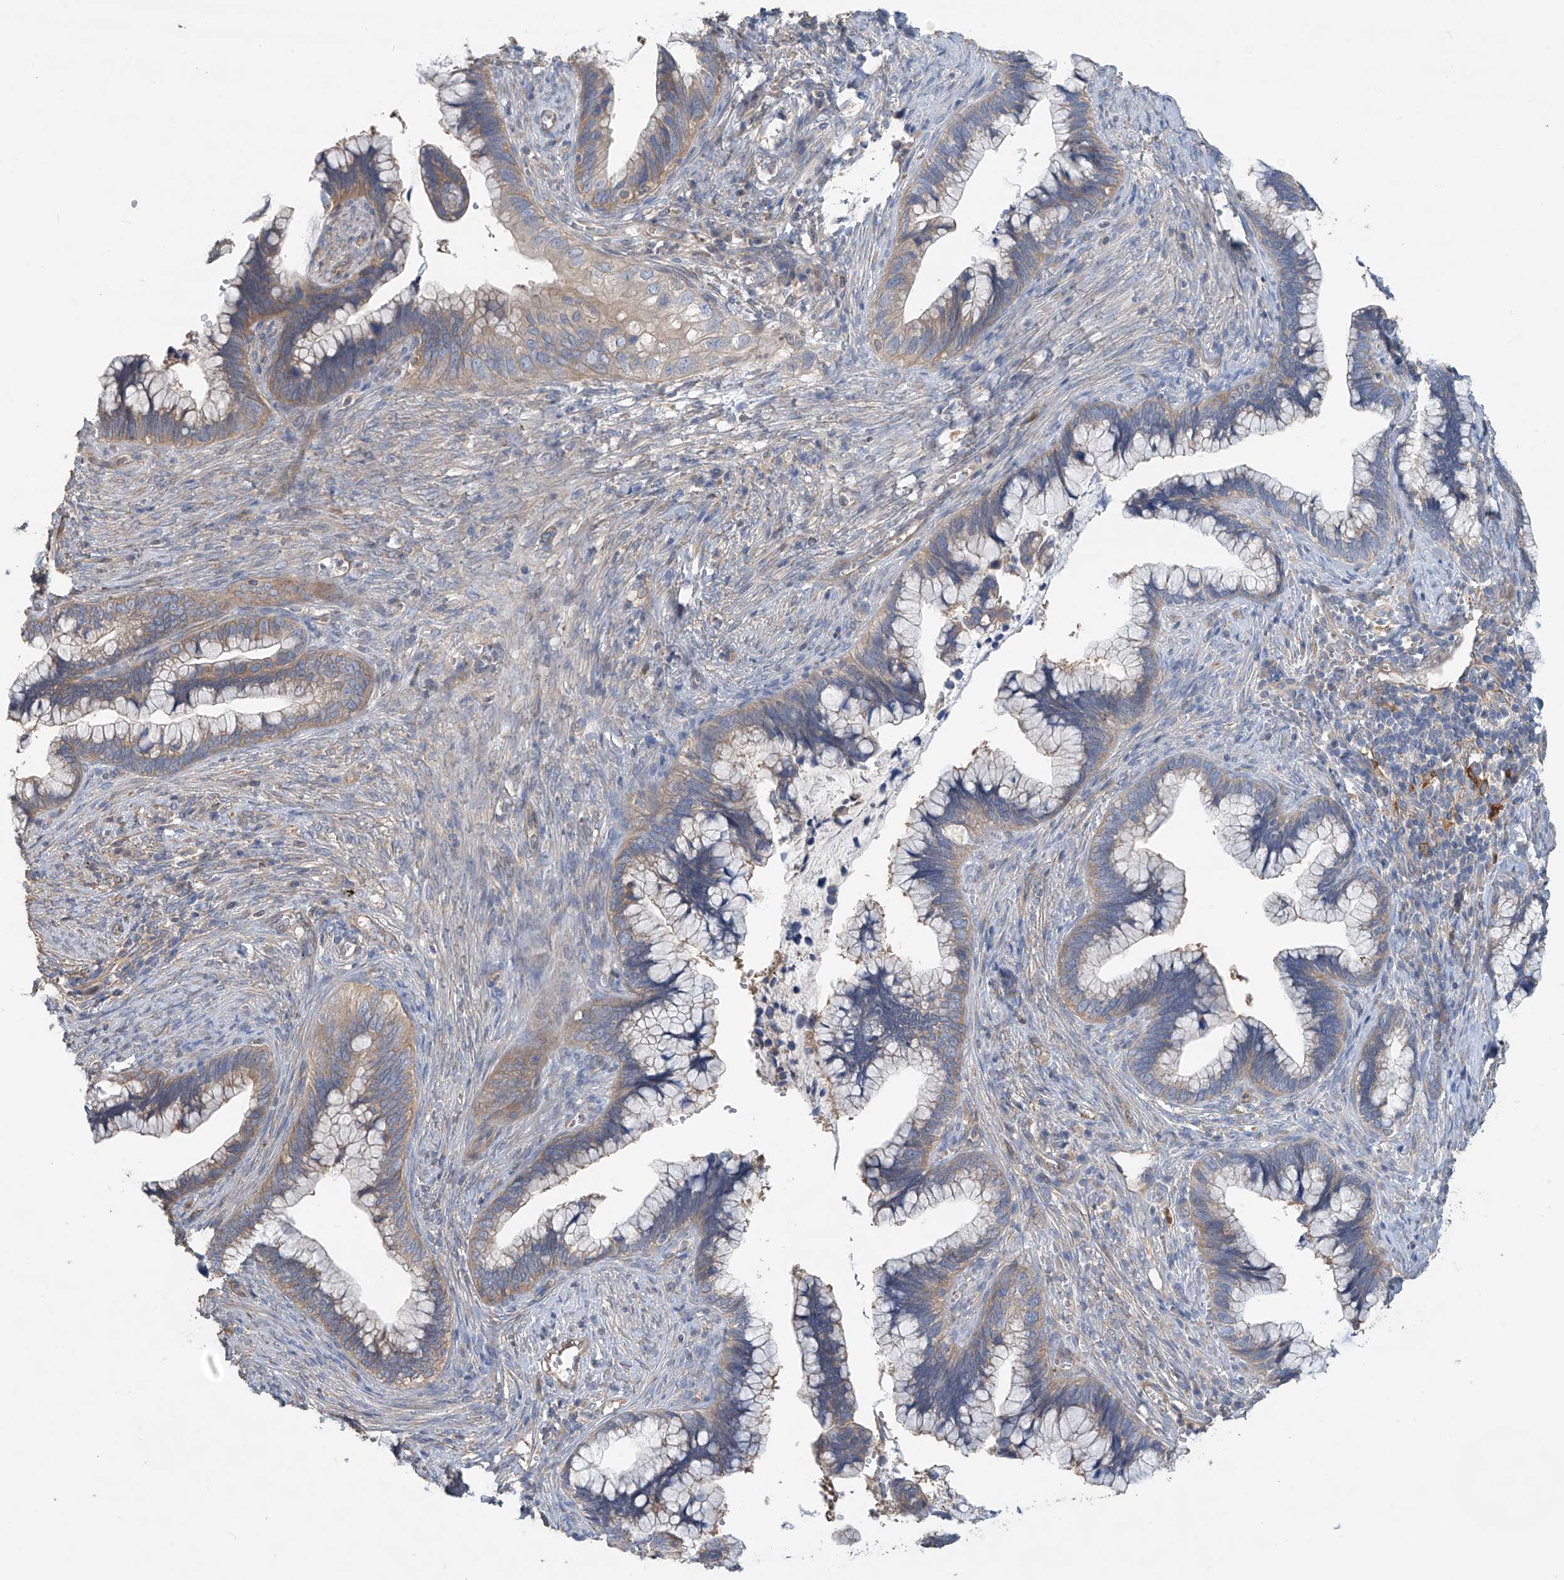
{"staining": {"intensity": "moderate", "quantity": "25%-75%", "location": "cytoplasmic/membranous"}, "tissue": "cervical cancer", "cell_type": "Tumor cells", "image_type": "cancer", "snomed": [{"axis": "morphology", "description": "Adenocarcinoma, NOS"}, {"axis": "topography", "description": "Cervix"}], "caption": "Protein analysis of cervical cancer tissue reveals moderate cytoplasmic/membranous staining in about 25%-75% of tumor cells.", "gene": "PHACTR4", "patient": {"sex": "female", "age": 44}}